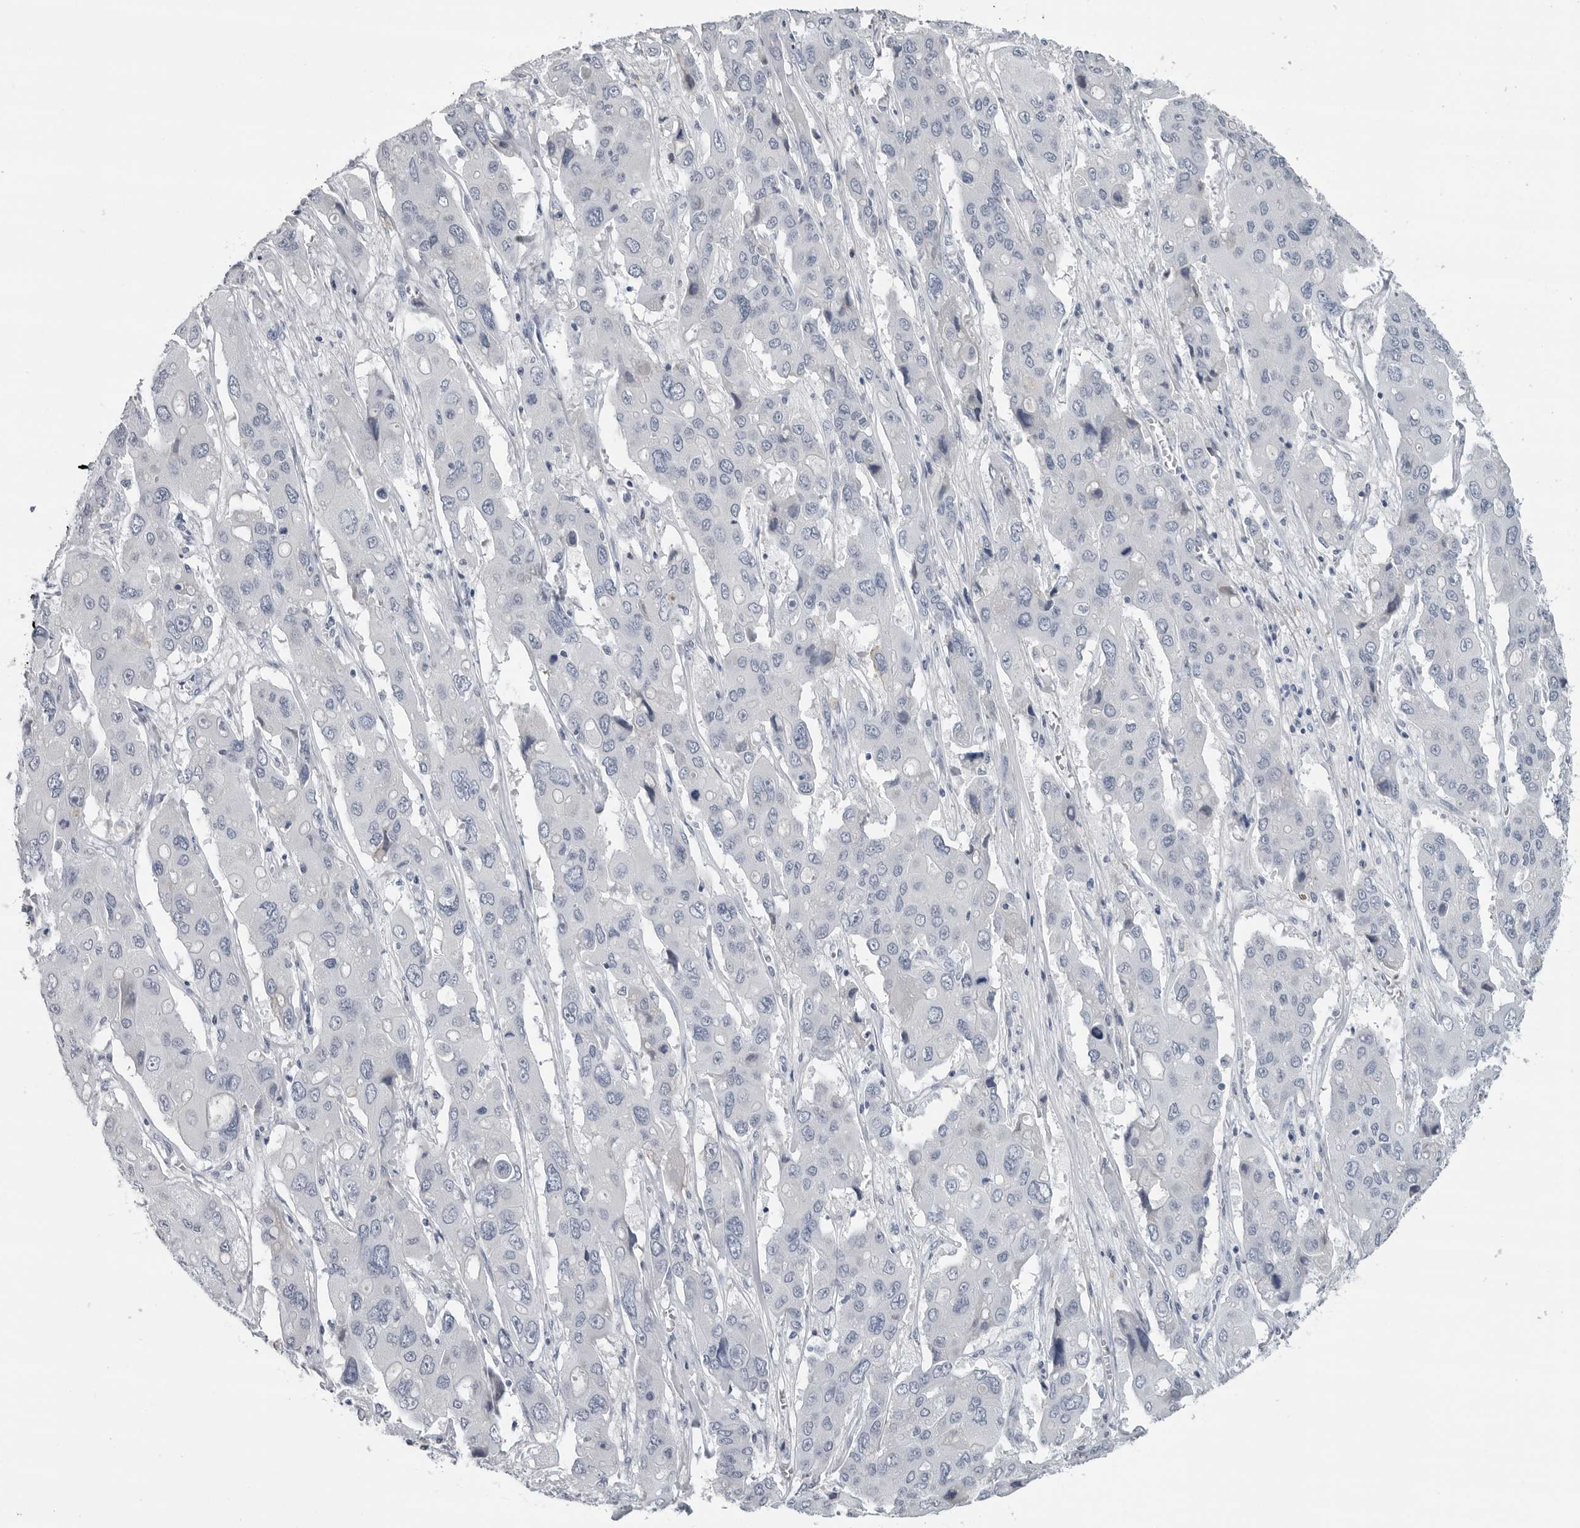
{"staining": {"intensity": "negative", "quantity": "none", "location": "none"}, "tissue": "liver cancer", "cell_type": "Tumor cells", "image_type": "cancer", "snomed": [{"axis": "morphology", "description": "Cholangiocarcinoma"}, {"axis": "topography", "description": "Liver"}], "caption": "High magnification brightfield microscopy of cholangiocarcinoma (liver) stained with DAB (3,3'-diaminobenzidine) (brown) and counterstained with hematoxylin (blue): tumor cells show no significant staining.", "gene": "AMPD1", "patient": {"sex": "male", "age": 67}}